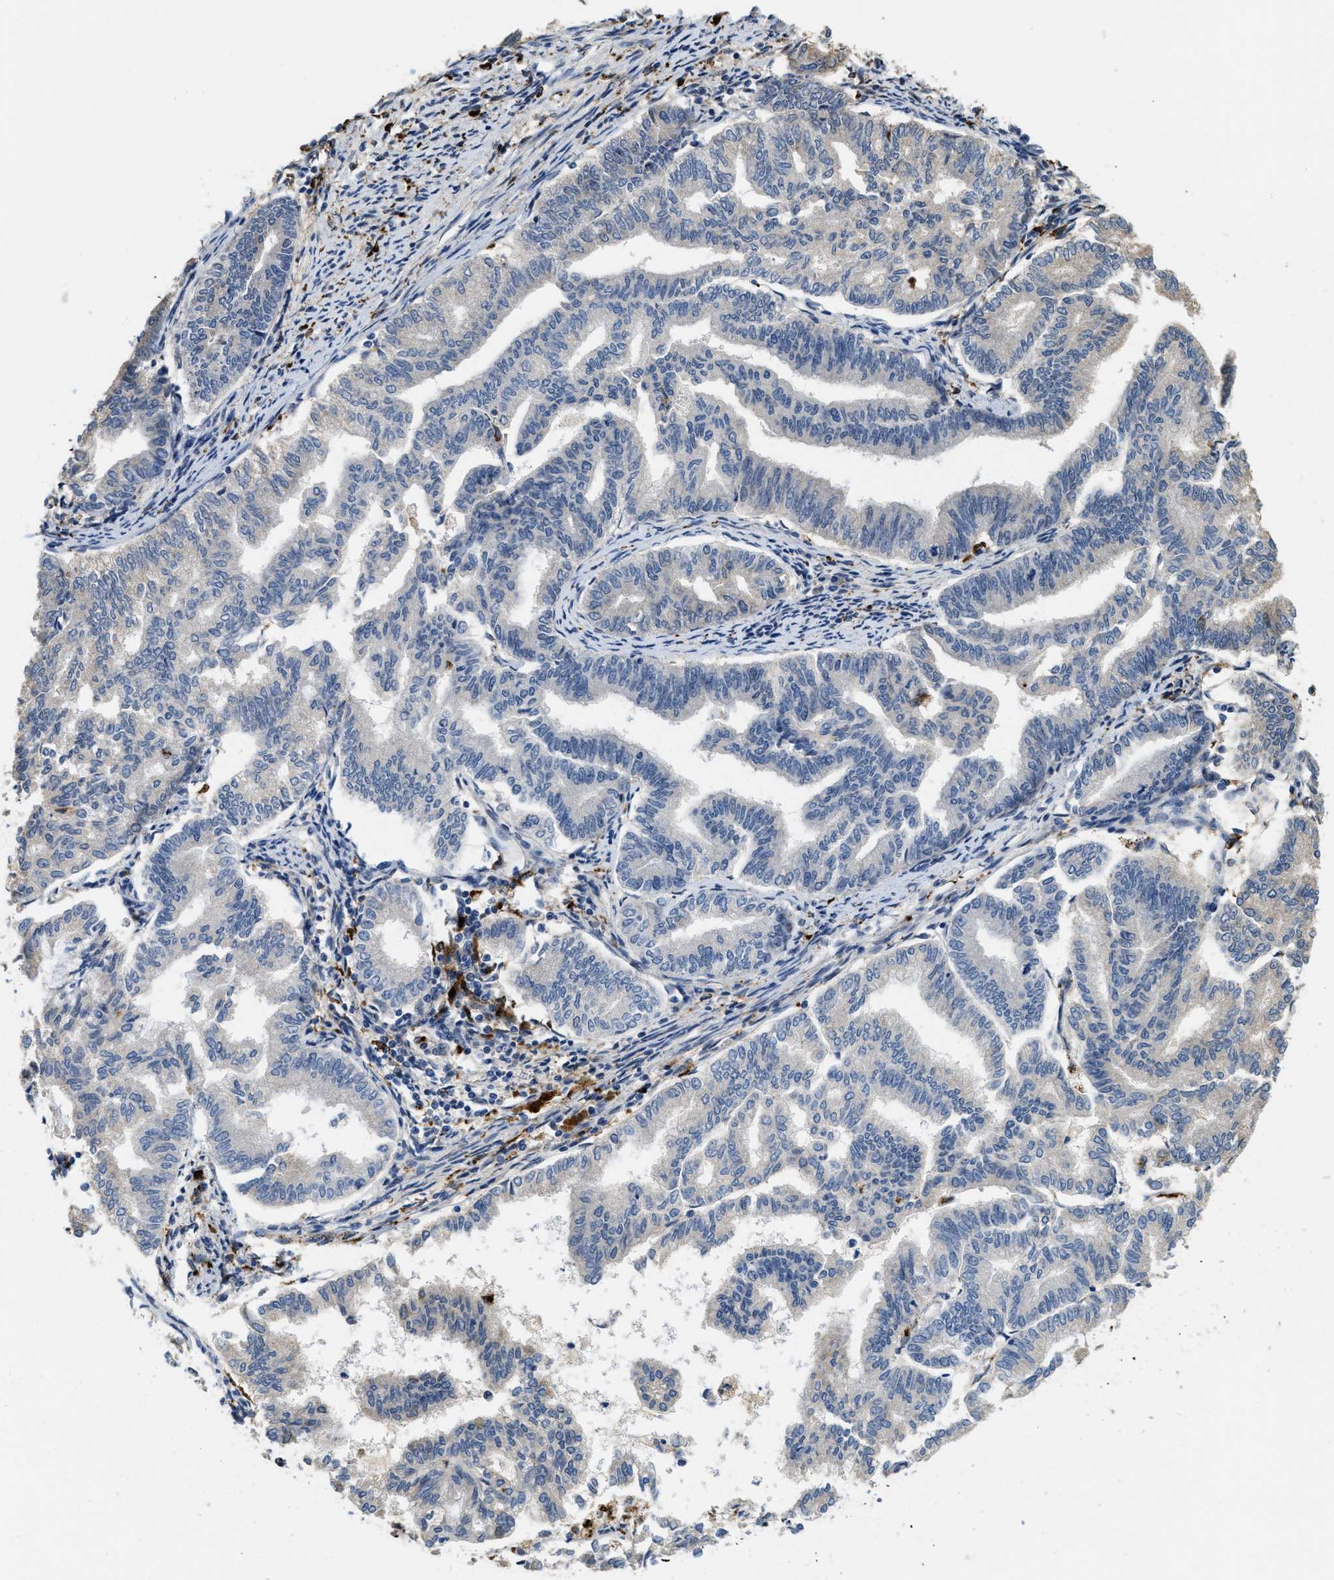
{"staining": {"intensity": "negative", "quantity": "none", "location": "none"}, "tissue": "endometrial cancer", "cell_type": "Tumor cells", "image_type": "cancer", "snomed": [{"axis": "morphology", "description": "Adenocarcinoma, NOS"}, {"axis": "topography", "description": "Endometrium"}], "caption": "Immunohistochemistry image of neoplastic tissue: adenocarcinoma (endometrial) stained with DAB (3,3'-diaminobenzidine) exhibits no significant protein positivity in tumor cells.", "gene": "BMPR2", "patient": {"sex": "female", "age": 79}}